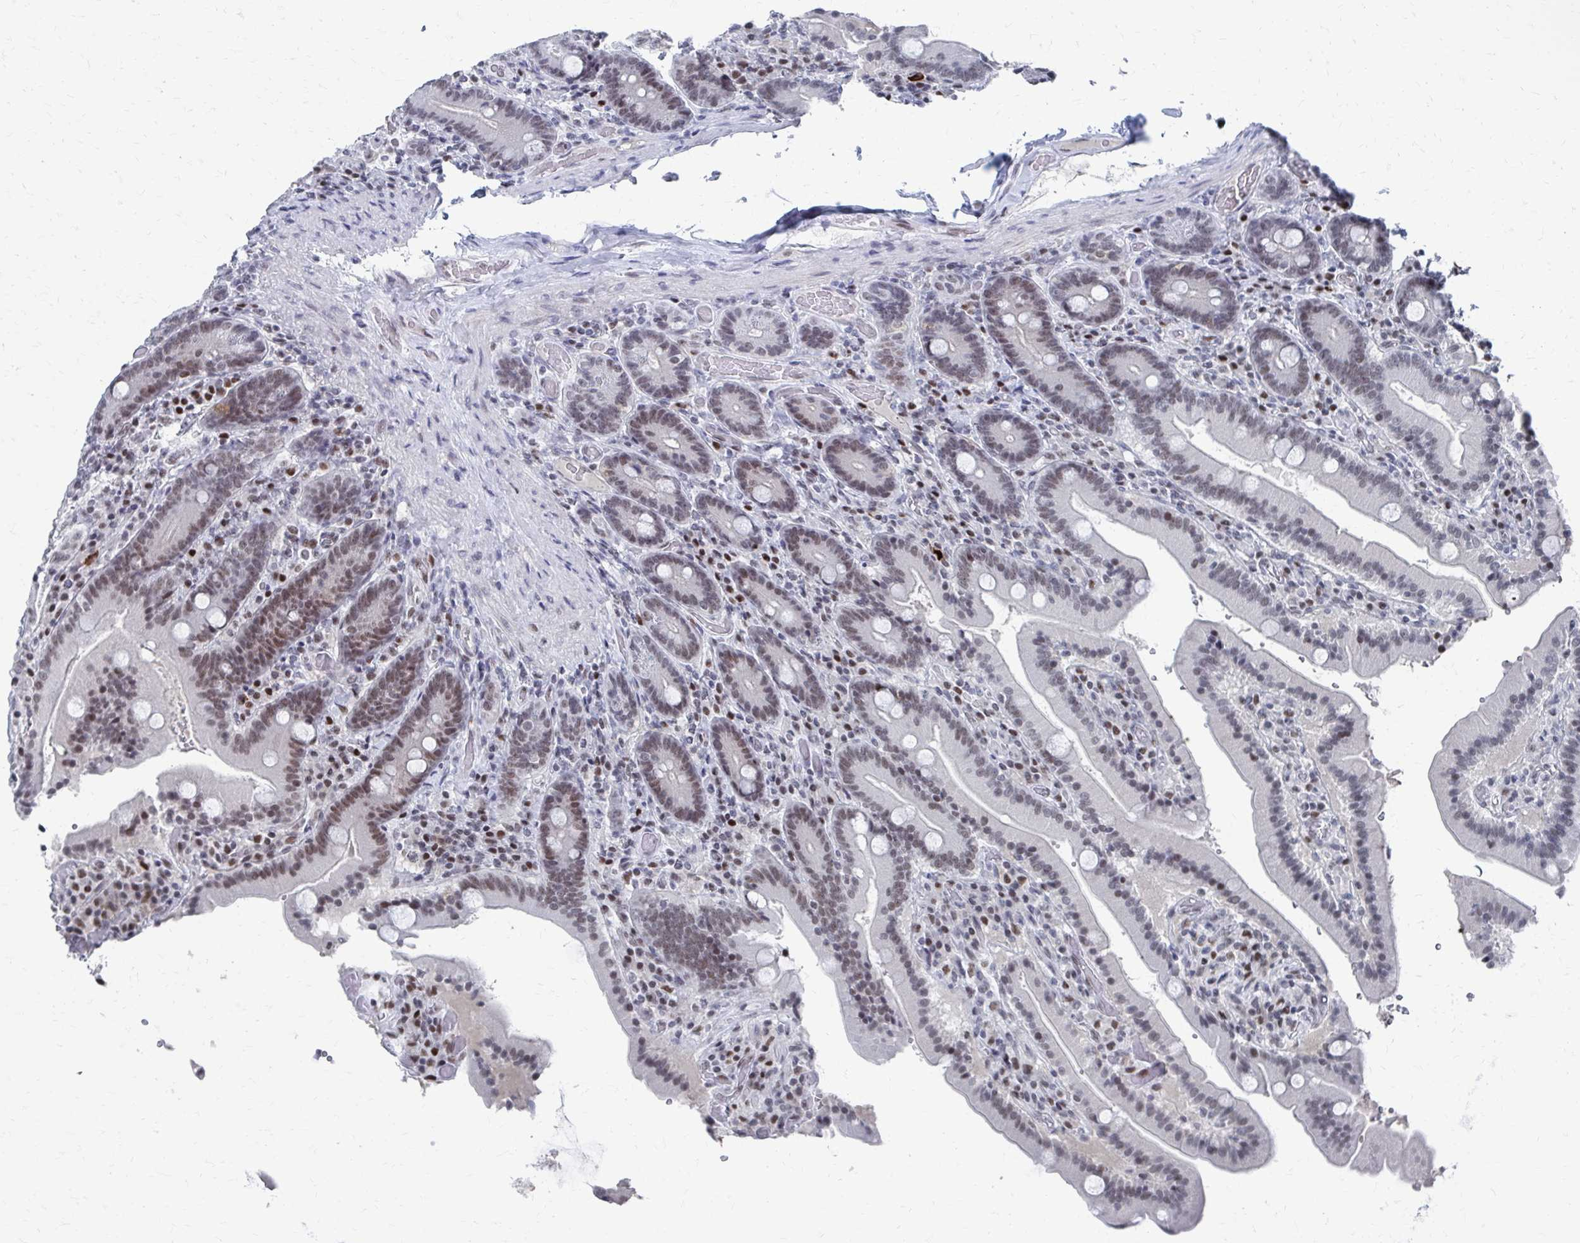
{"staining": {"intensity": "moderate", "quantity": "25%-75%", "location": "nuclear"}, "tissue": "duodenum", "cell_type": "Glandular cells", "image_type": "normal", "snomed": [{"axis": "morphology", "description": "Normal tissue, NOS"}, {"axis": "topography", "description": "Duodenum"}], "caption": "Duodenum stained with immunohistochemistry shows moderate nuclear staining in about 25%-75% of glandular cells. The staining was performed using DAB, with brown indicating positive protein expression. Nuclei are stained blue with hematoxylin.", "gene": "CDIN1", "patient": {"sex": "female", "age": 62}}